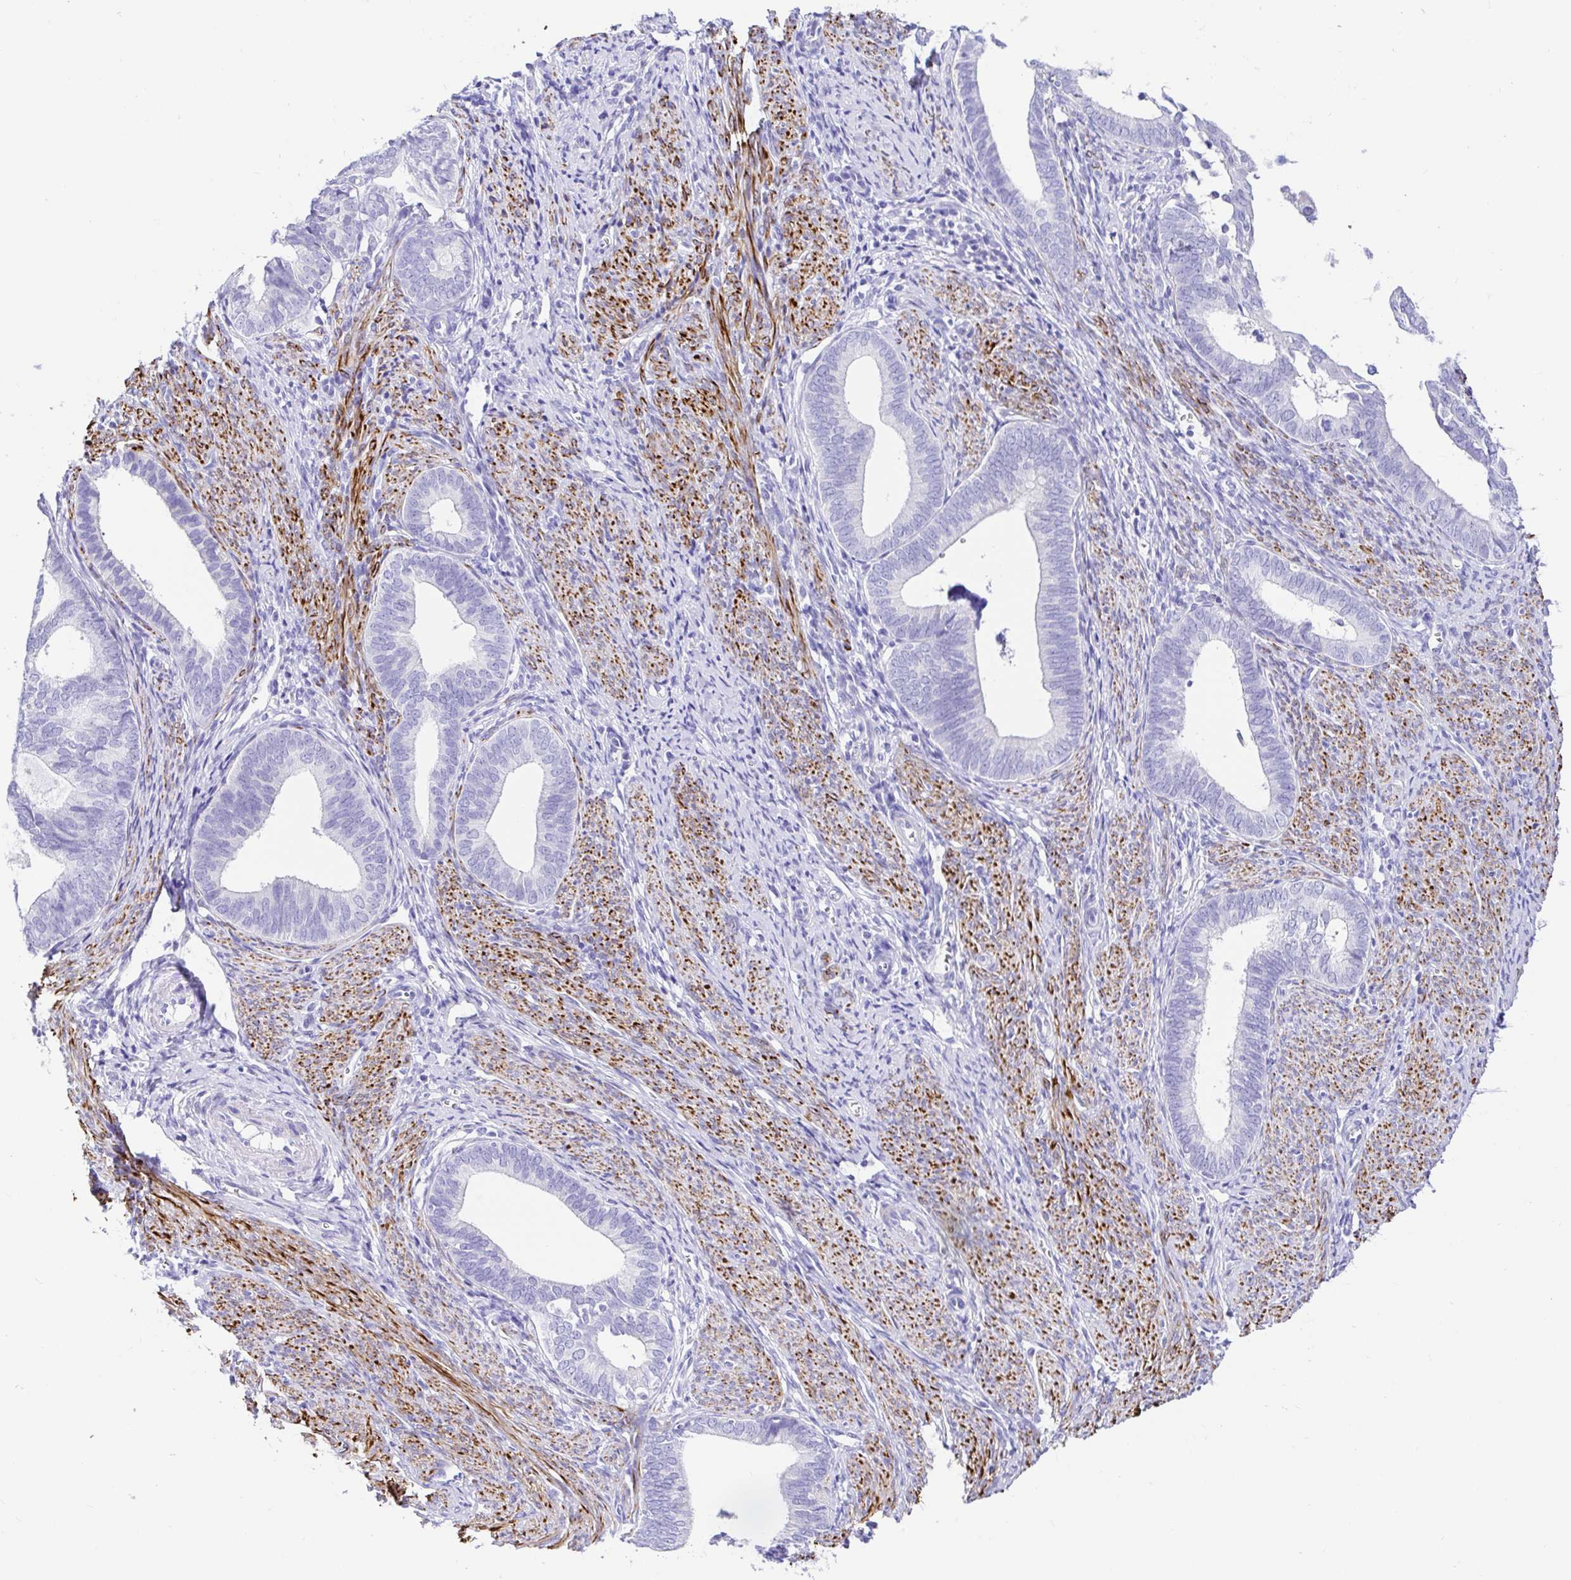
{"staining": {"intensity": "negative", "quantity": "none", "location": "none"}, "tissue": "endometrial cancer", "cell_type": "Tumor cells", "image_type": "cancer", "snomed": [{"axis": "morphology", "description": "Adenocarcinoma, NOS"}, {"axis": "topography", "description": "Endometrium"}], "caption": "High power microscopy image of an IHC histopathology image of adenocarcinoma (endometrial), revealing no significant positivity in tumor cells. Brightfield microscopy of IHC stained with DAB (3,3'-diaminobenzidine) (brown) and hematoxylin (blue), captured at high magnification.", "gene": "BACE2", "patient": {"sex": "female", "age": 75}}